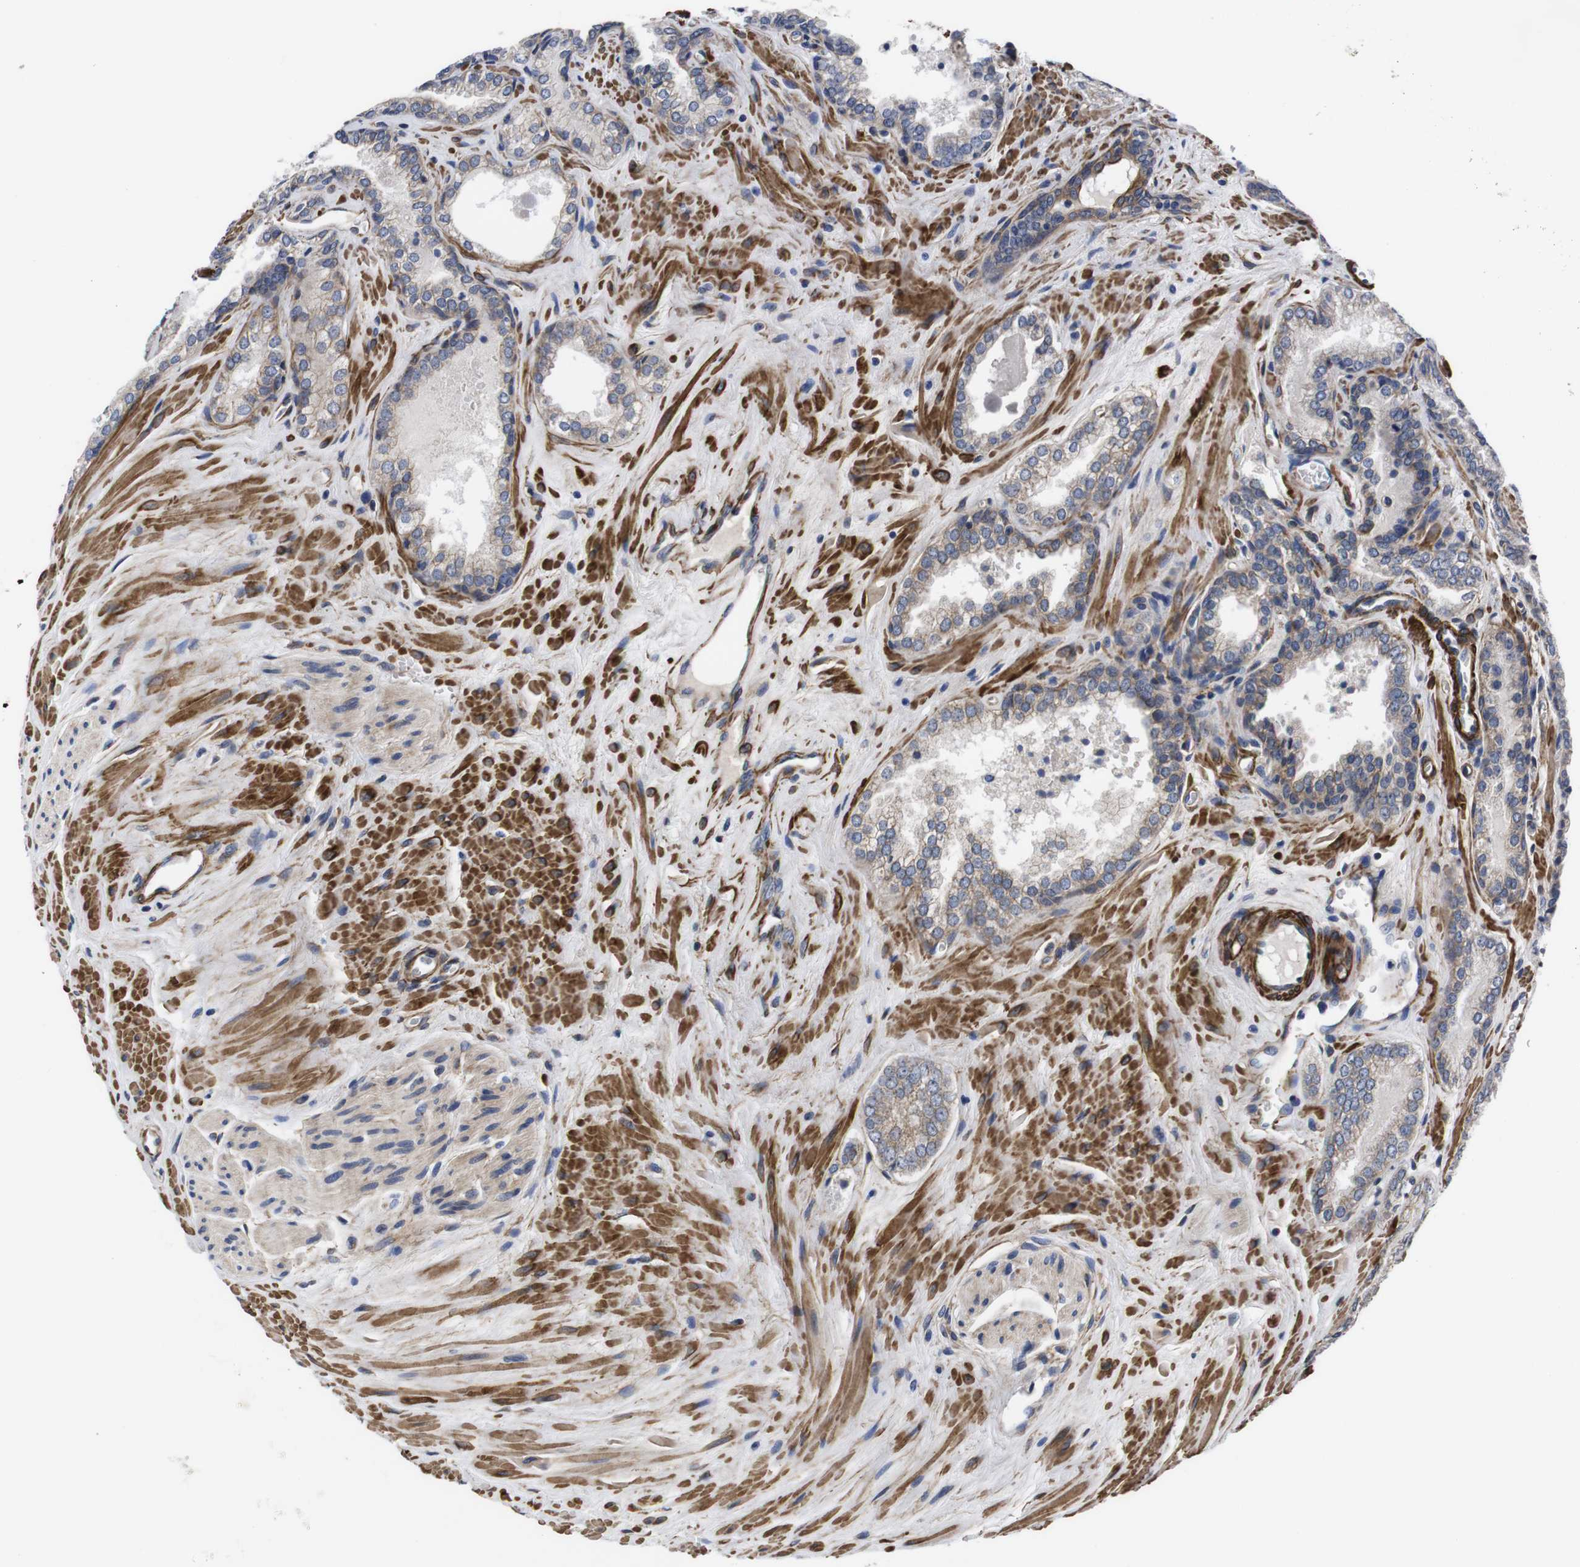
{"staining": {"intensity": "weak", "quantity": "25%-75%", "location": "cytoplasmic/membranous"}, "tissue": "prostate cancer", "cell_type": "Tumor cells", "image_type": "cancer", "snomed": [{"axis": "morphology", "description": "Adenocarcinoma, Low grade"}, {"axis": "topography", "description": "Prostate"}], "caption": "Adenocarcinoma (low-grade) (prostate) was stained to show a protein in brown. There is low levels of weak cytoplasmic/membranous positivity in approximately 25%-75% of tumor cells.", "gene": "WNT10A", "patient": {"sex": "male", "age": 60}}